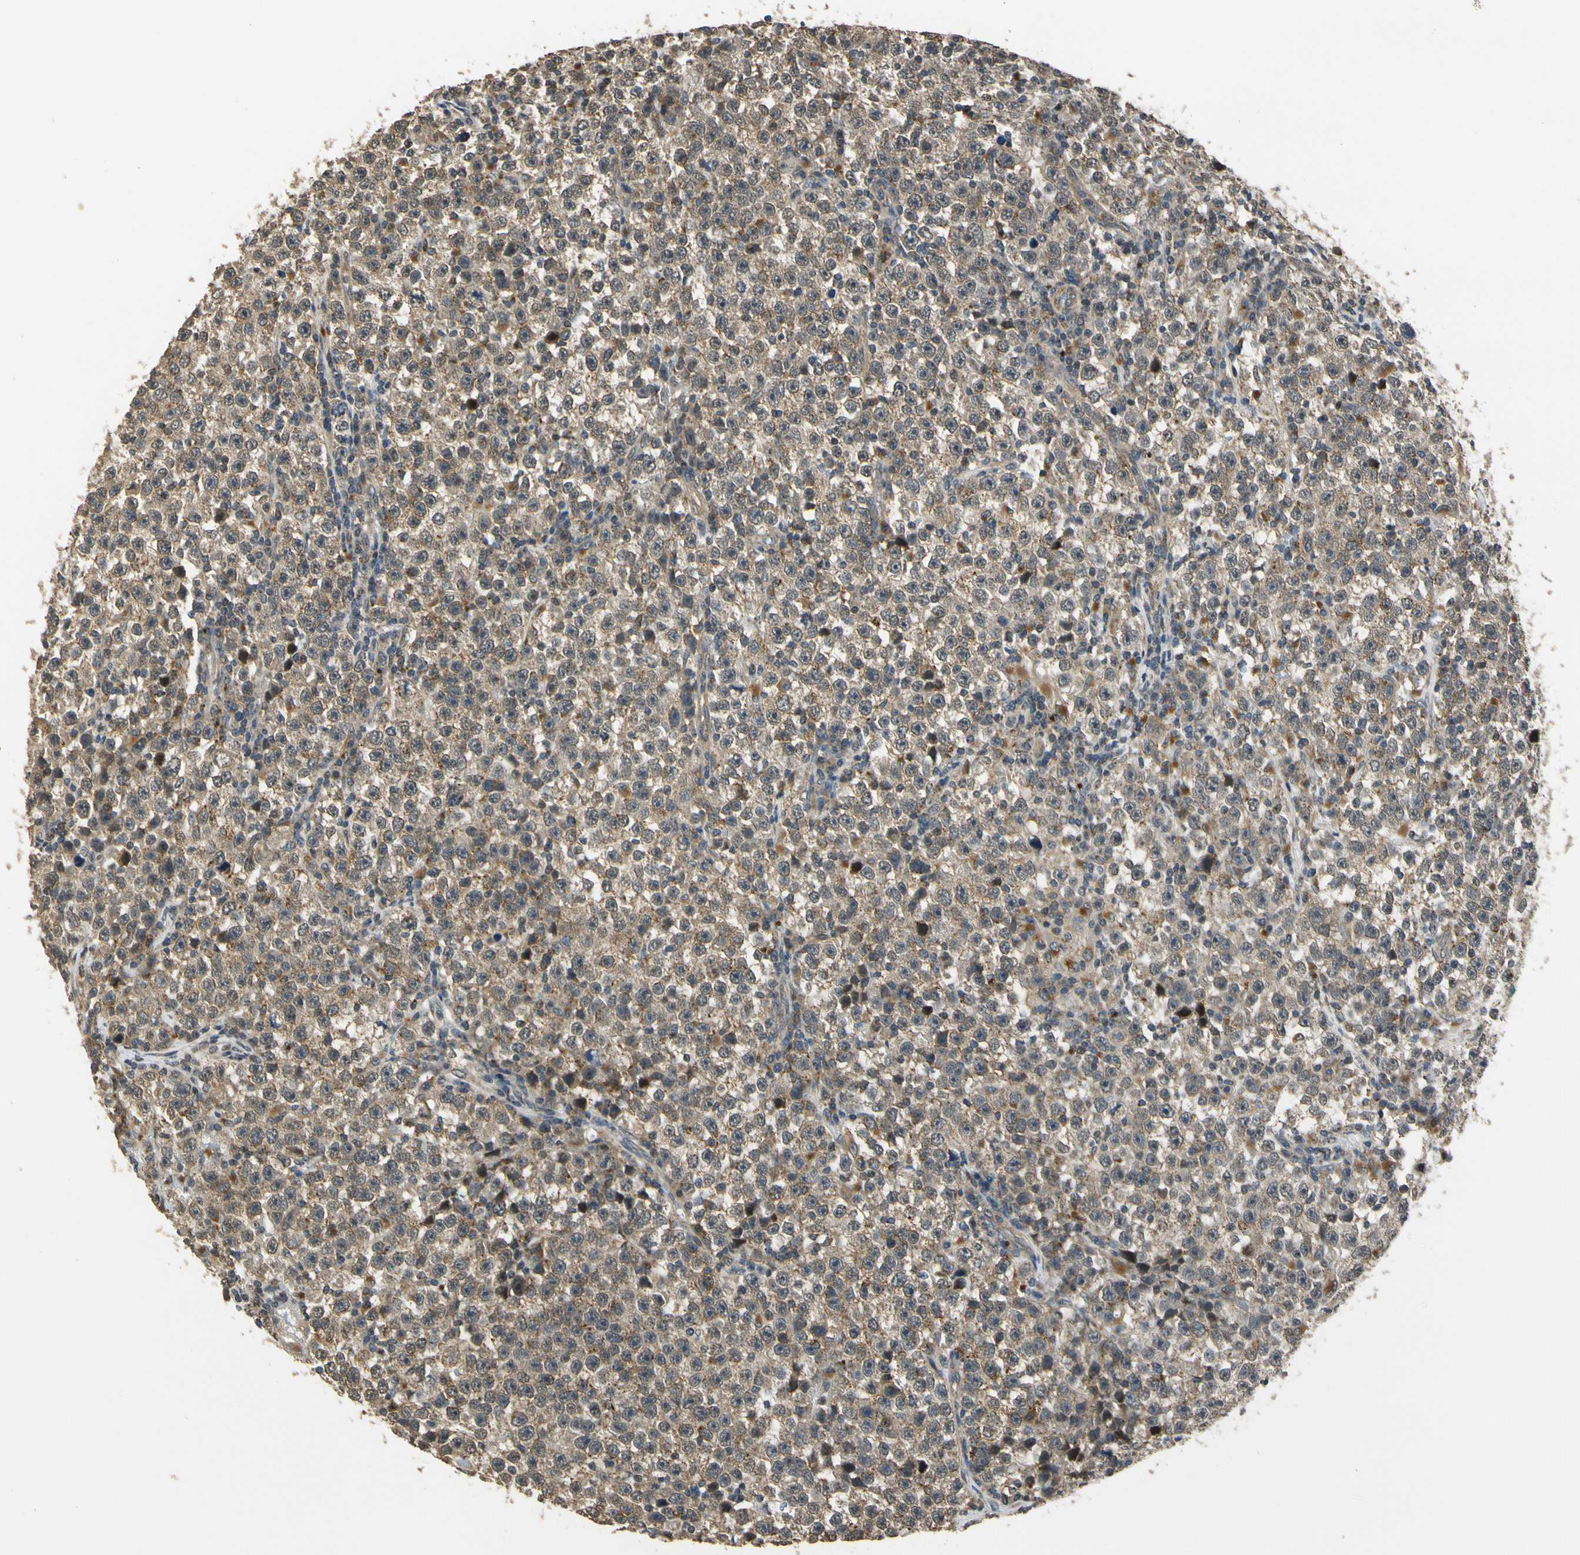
{"staining": {"intensity": "weak", "quantity": ">75%", "location": "cytoplasmic/membranous"}, "tissue": "testis cancer", "cell_type": "Tumor cells", "image_type": "cancer", "snomed": [{"axis": "morphology", "description": "Seminoma, NOS"}, {"axis": "topography", "description": "Testis"}], "caption": "Weak cytoplasmic/membranous staining for a protein is seen in approximately >75% of tumor cells of testis seminoma using immunohistochemistry.", "gene": "LAMTOR1", "patient": {"sex": "male", "age": 43}}